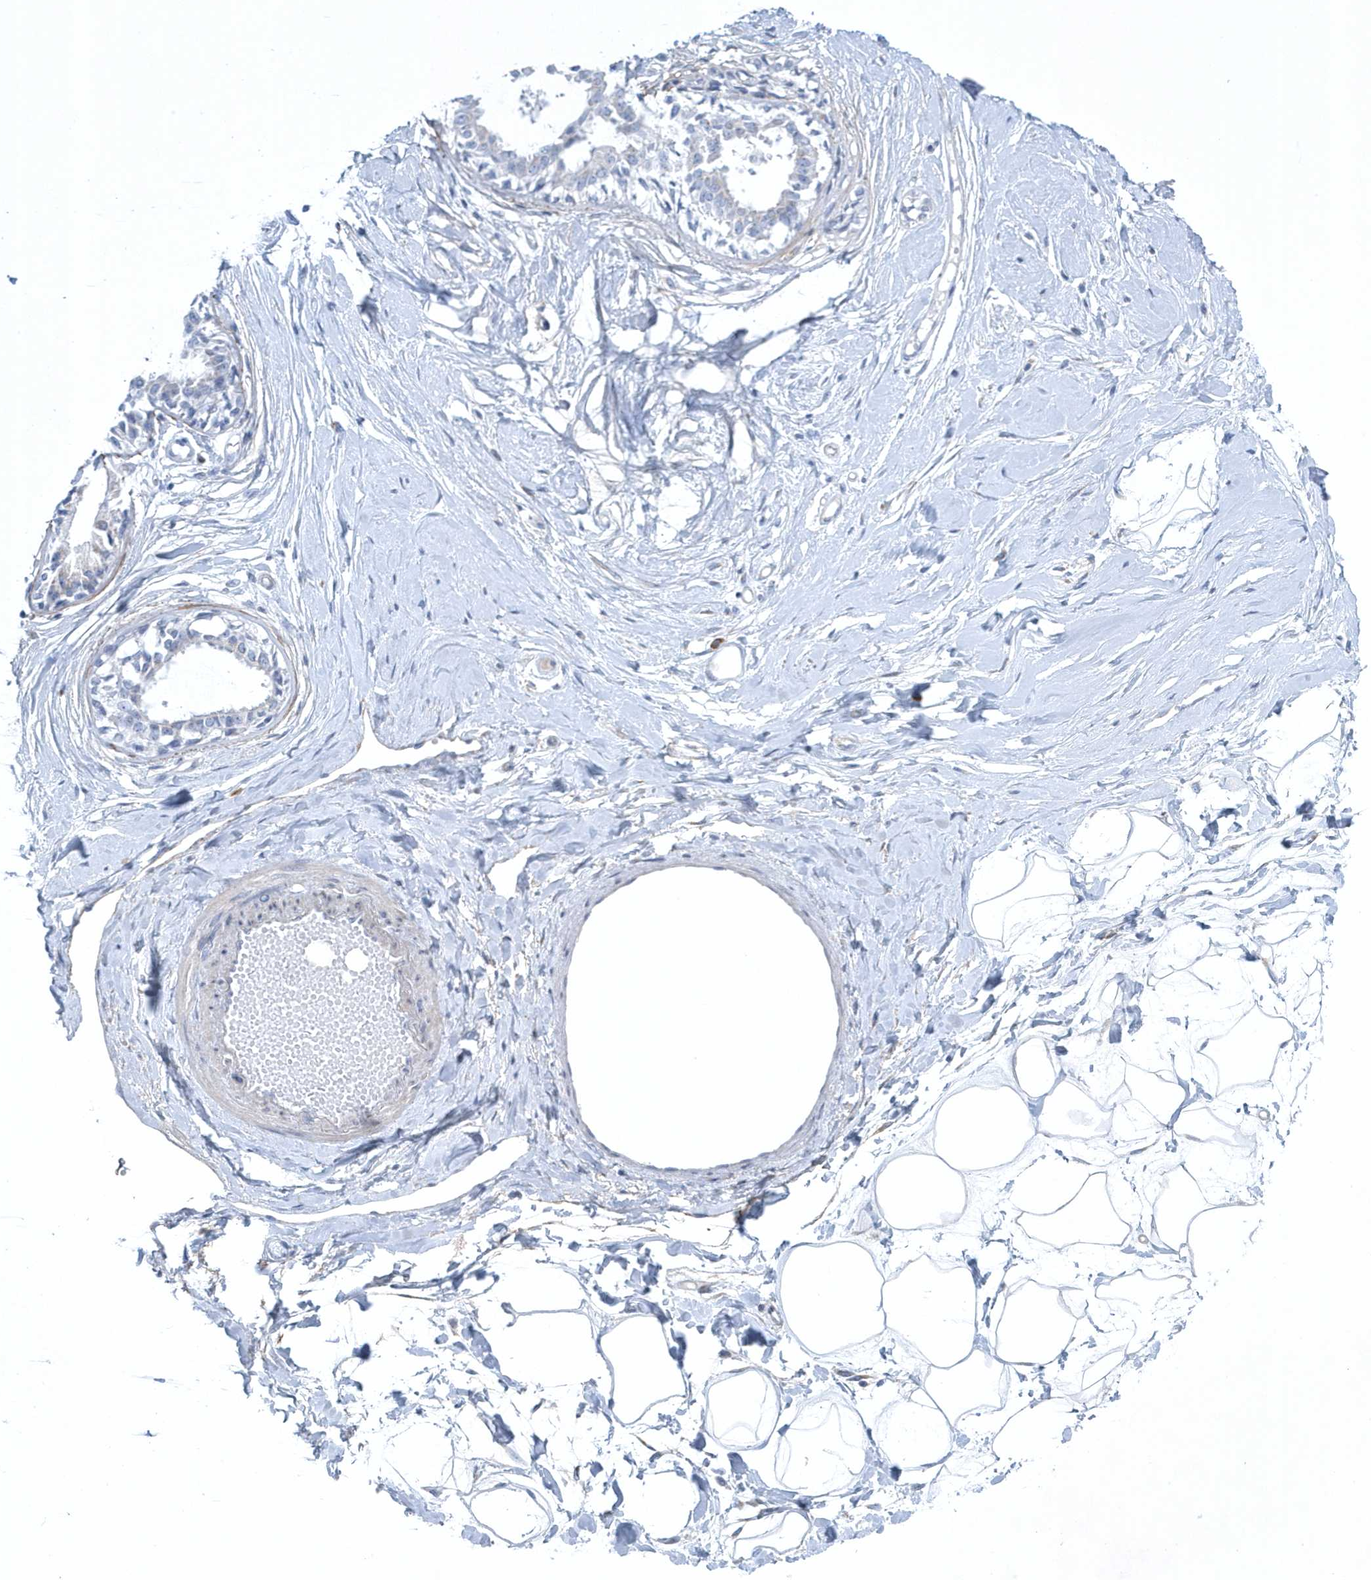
{"staining": {"intensity": "negative", "quantity": "none", "location": "none"}, "tissue": "breast", "cell_type": "Adipocytes", "image_type": "normal", "snomed": [{"axis": "morphology", "description": "Normal tissue, NOS"}, {"axis": "topography", "description": "Breast"}], "caption": "This is a photomicrograph of immunohistochemistry staining of benign breast, which shows no staining in adipocytes.", "gene": "SPATA18", "patient": {"sex": "female", "age": 45}}